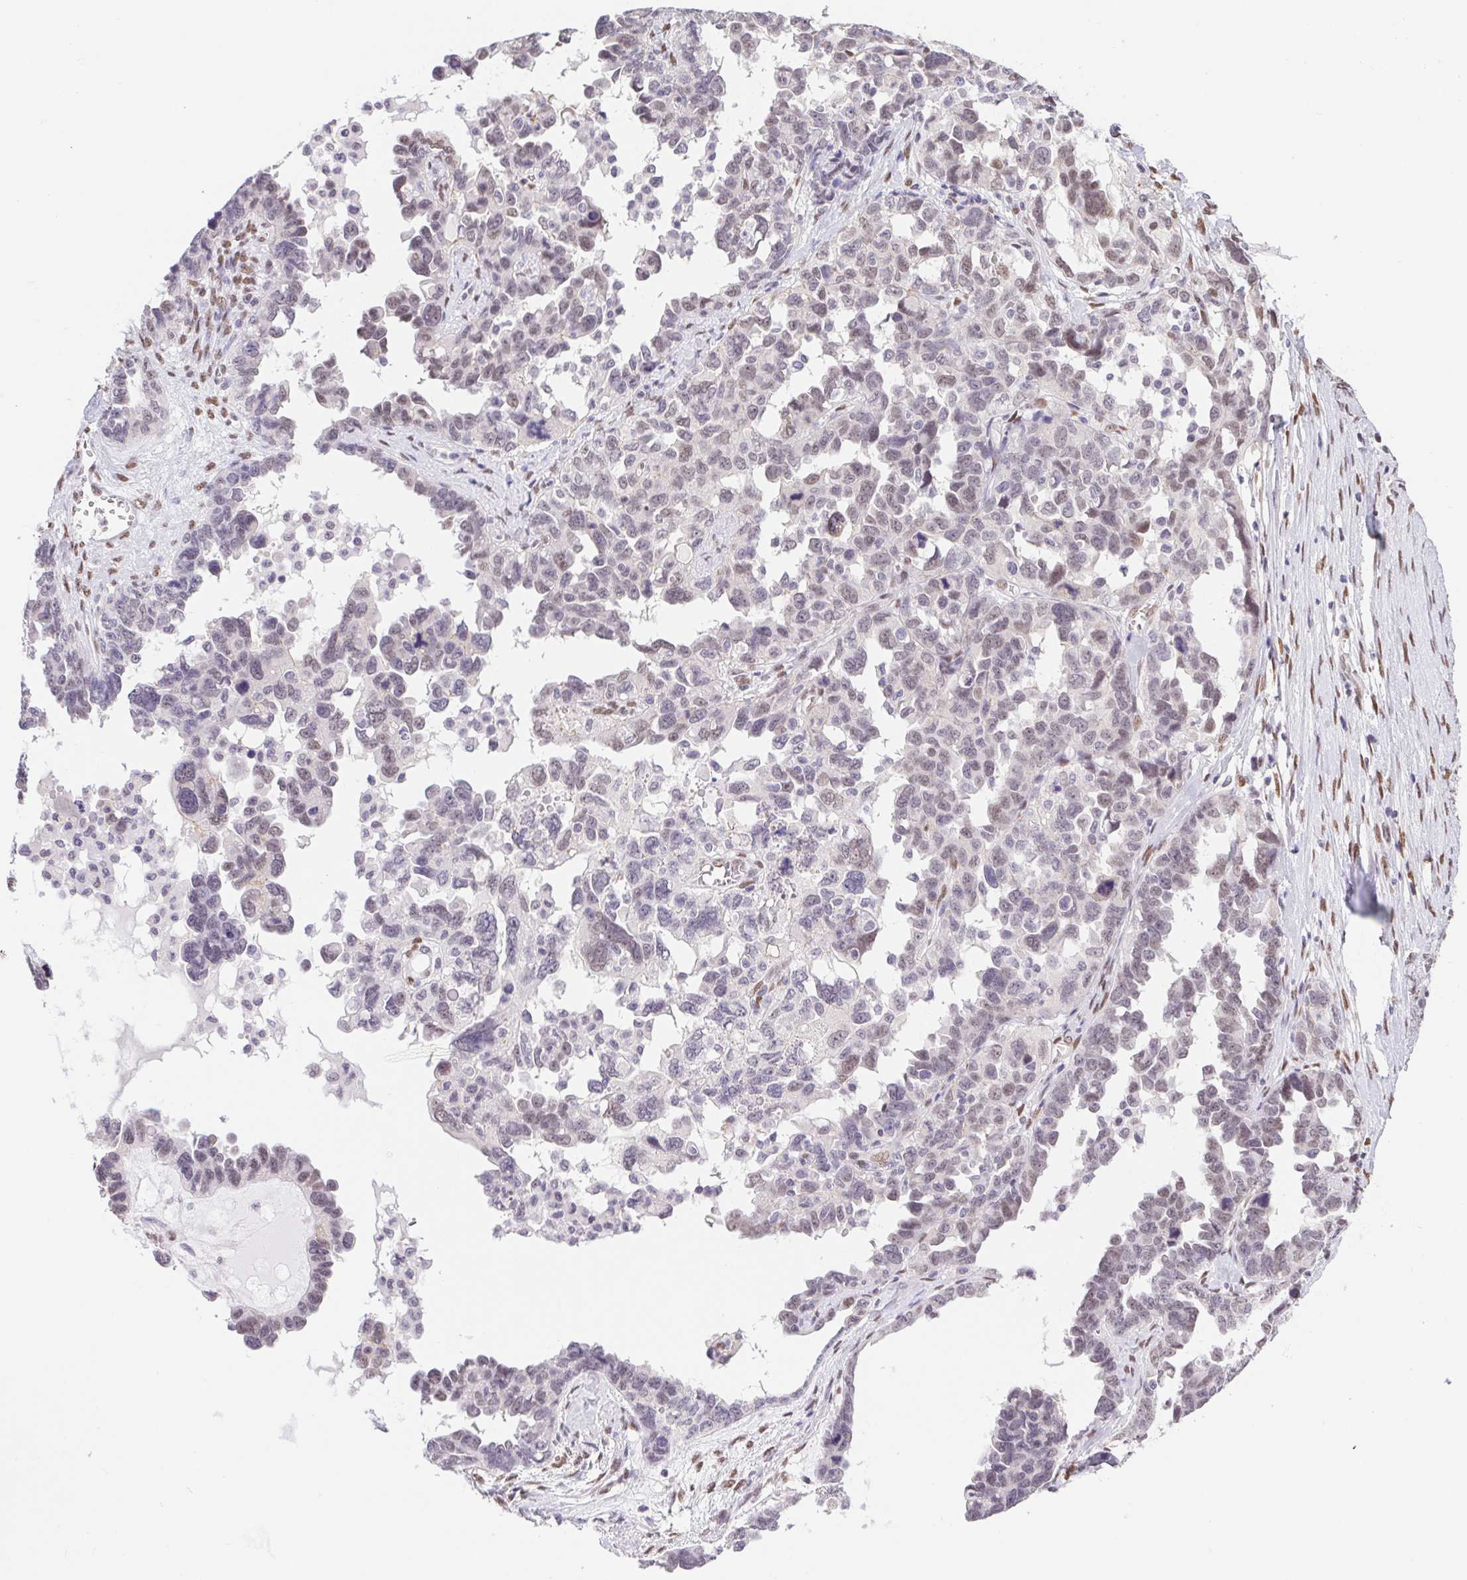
{"staining": {"intensity": "weak", "quantity": "25%-75%", "location": "nuclear"}, "tissue": "ovarian cancer", "cell_type": "Tumor cells", "image_type": "cancer", "snomed": [{"axis": "morphology", "description": "Cystadenocarcinoma, serous, NOS"}, {"axis": "topography", "description": "Ovary"}], "caption": "DAB (3,3'-diaminobenzidine) immunohistochemical staining of human ovarian cancer (serous cystadenocarcinoma) shows weak nuclear protein positivity in about 25%-75% of tumor cells. The staining is performed using DAB (3,3'-diaminobenzidine) brown chromogen to label protein expression. The nuclei are counter-stained blue using hematoxylin.", "gene": "CAND1", "patient": {"sex": "female", "age": 69}}